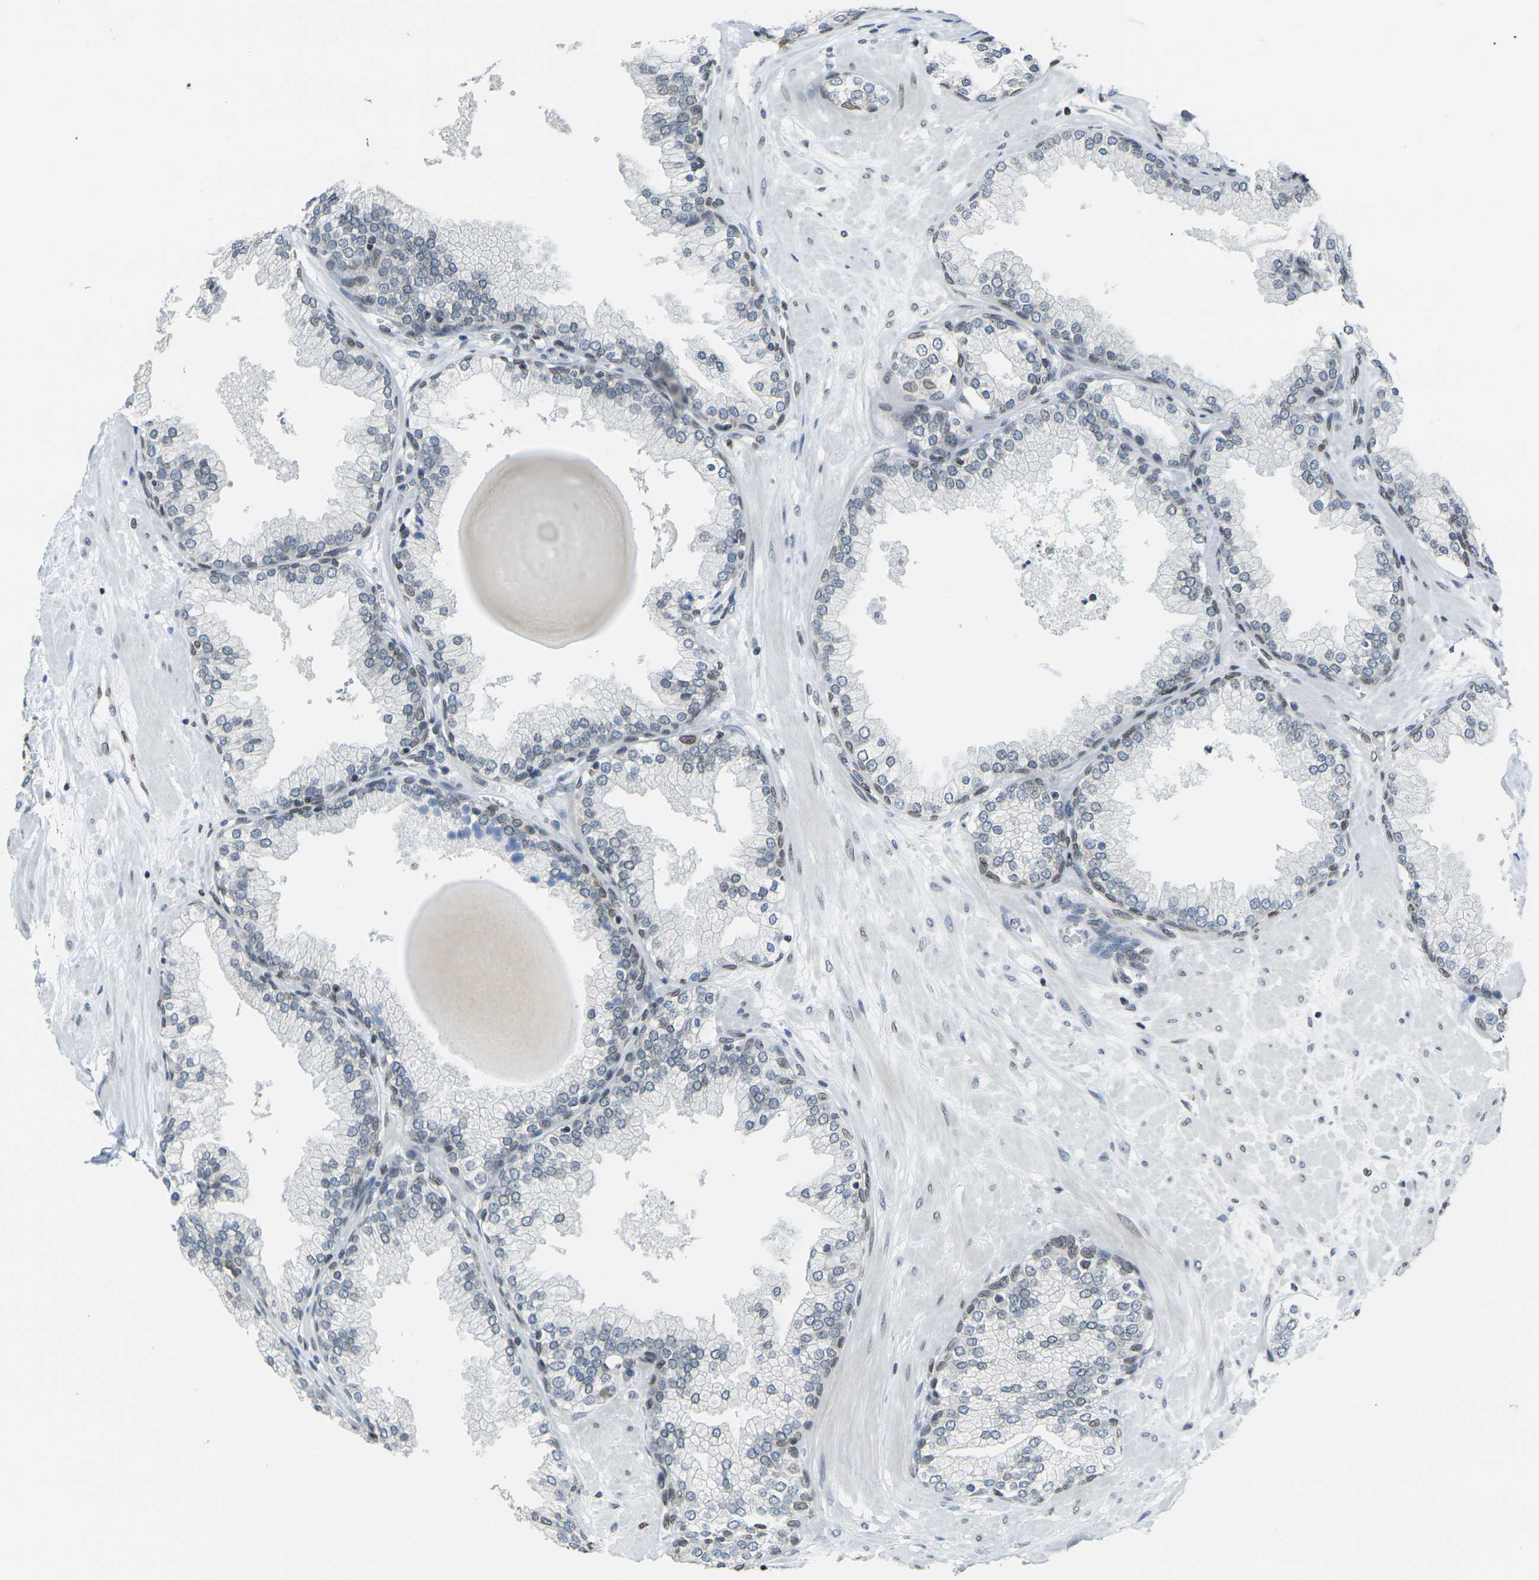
{"staining": {"intensity": "moderate", "quantity": "<25%", "location": "cytoplasmic/membranous,nuclear"}, "tissue": "prostate", "cell_type": "Glandular cells", "image_type": "normal", "snomed": [{"axis": "morphology", "description": "Normal tissue, NOS"}, {"axis": "topography", "description": "Prostate"}], "caption": "A high-resolution image shows immunohistochemistry staining of benign prostate, which shows moderate cytoplasmic/membranous,nuclear positivity in approximately <25% of glandular cells.", "gene": "BRDT", "patient": {"sex": "male", "age": 51}}